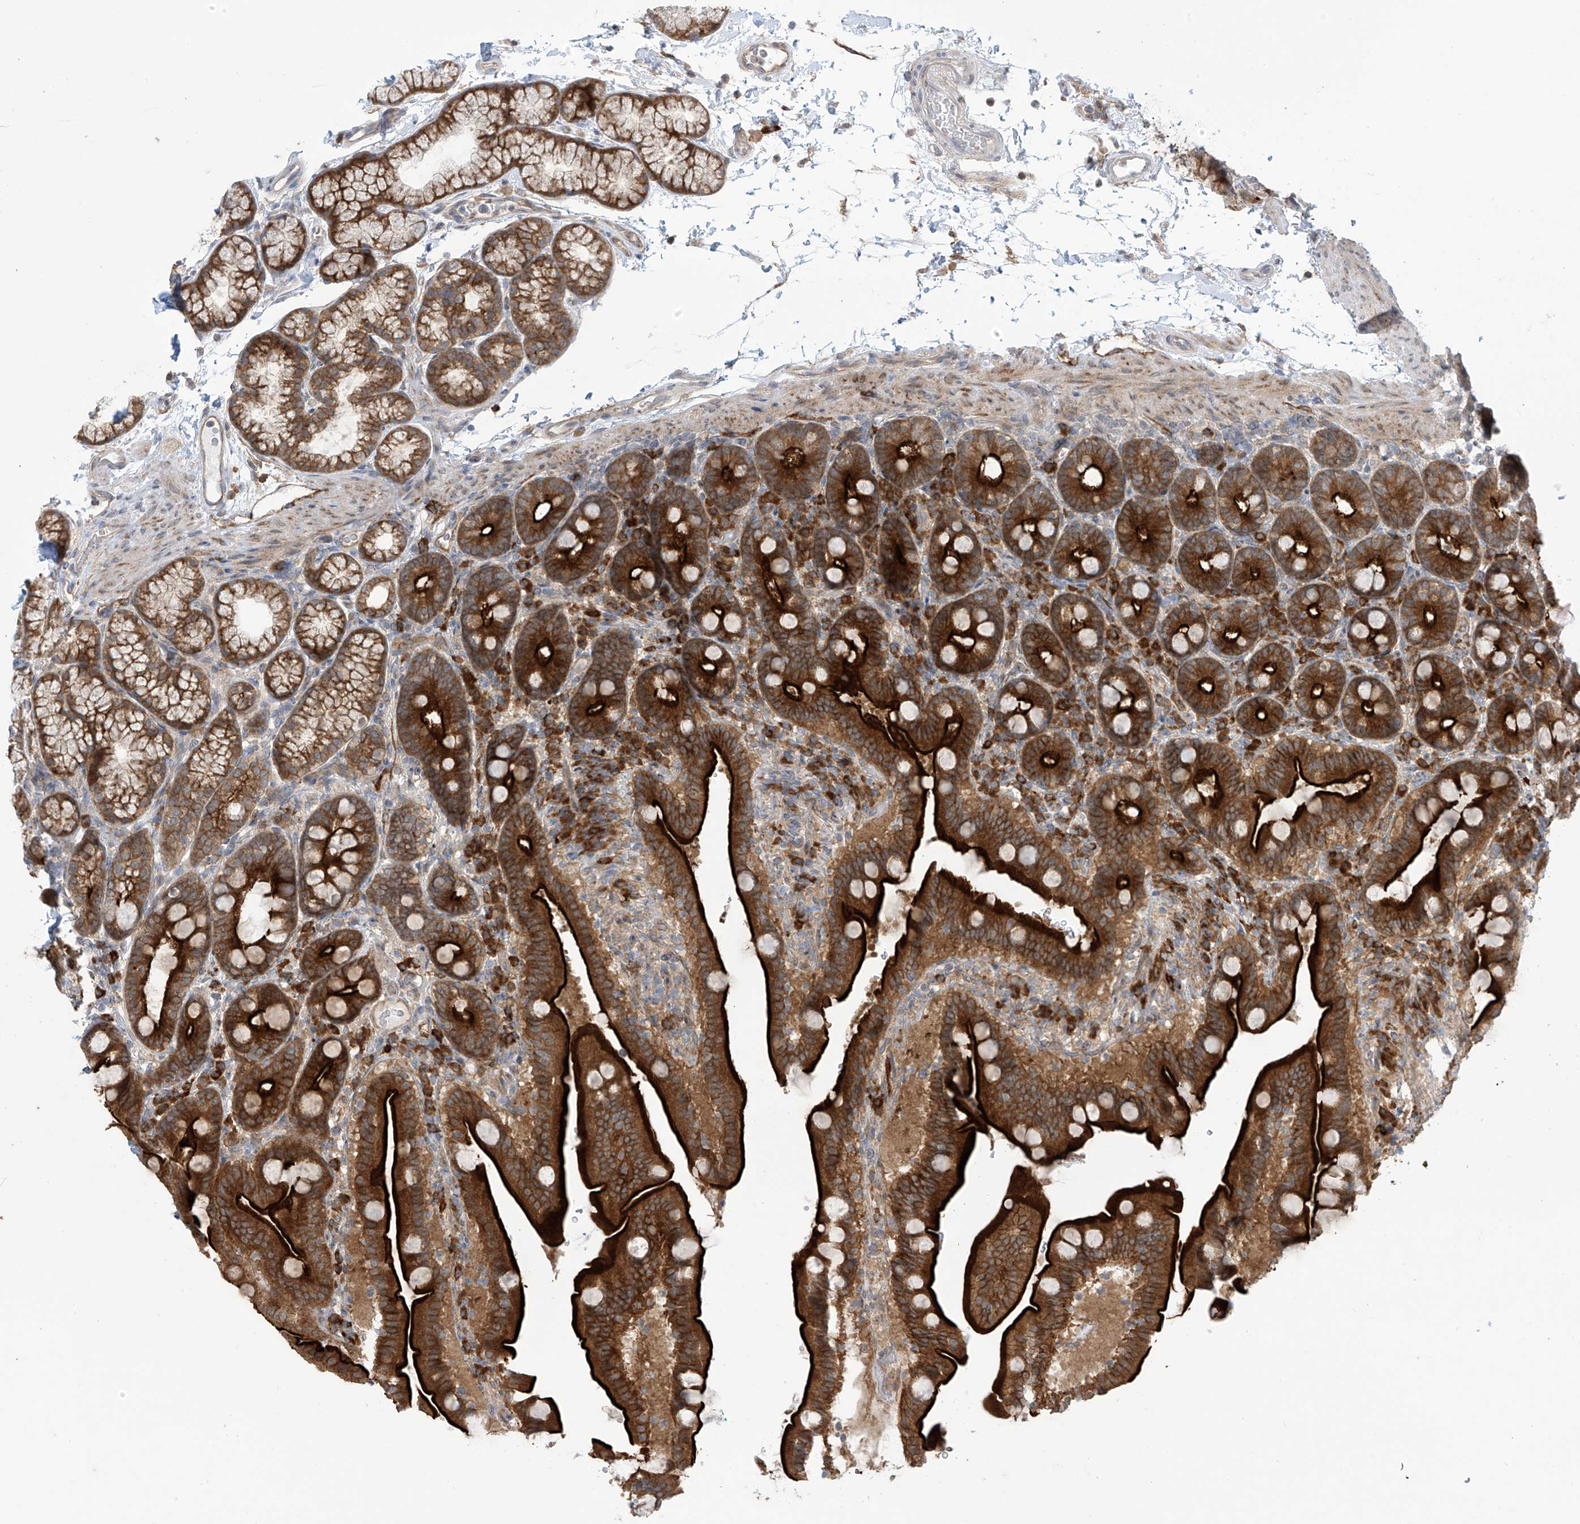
{"staining": {"intensity": "strong", "quantity": ">75%", "location": "cytoplasmic/membranous"}, "tissue": "duodenum", "cell_type": "Glandular cells", "image_type": "normal", "snomed": [{"axis": "morphology", "description": "Normal tissue, NOS"}, {"axis": "topography", "description": "Duodenum"}], "caption": "An image of duodenum stained for a protein demonstrates strong cytoplasmic/membranous brown staining in glandular cells. (DAB (3,3'-diaminobenzidine) = brown stain, brightfield microscopy at high magnification).", "gene": "KIAA1522", "patient": {"sex": "male", "age": 54}}